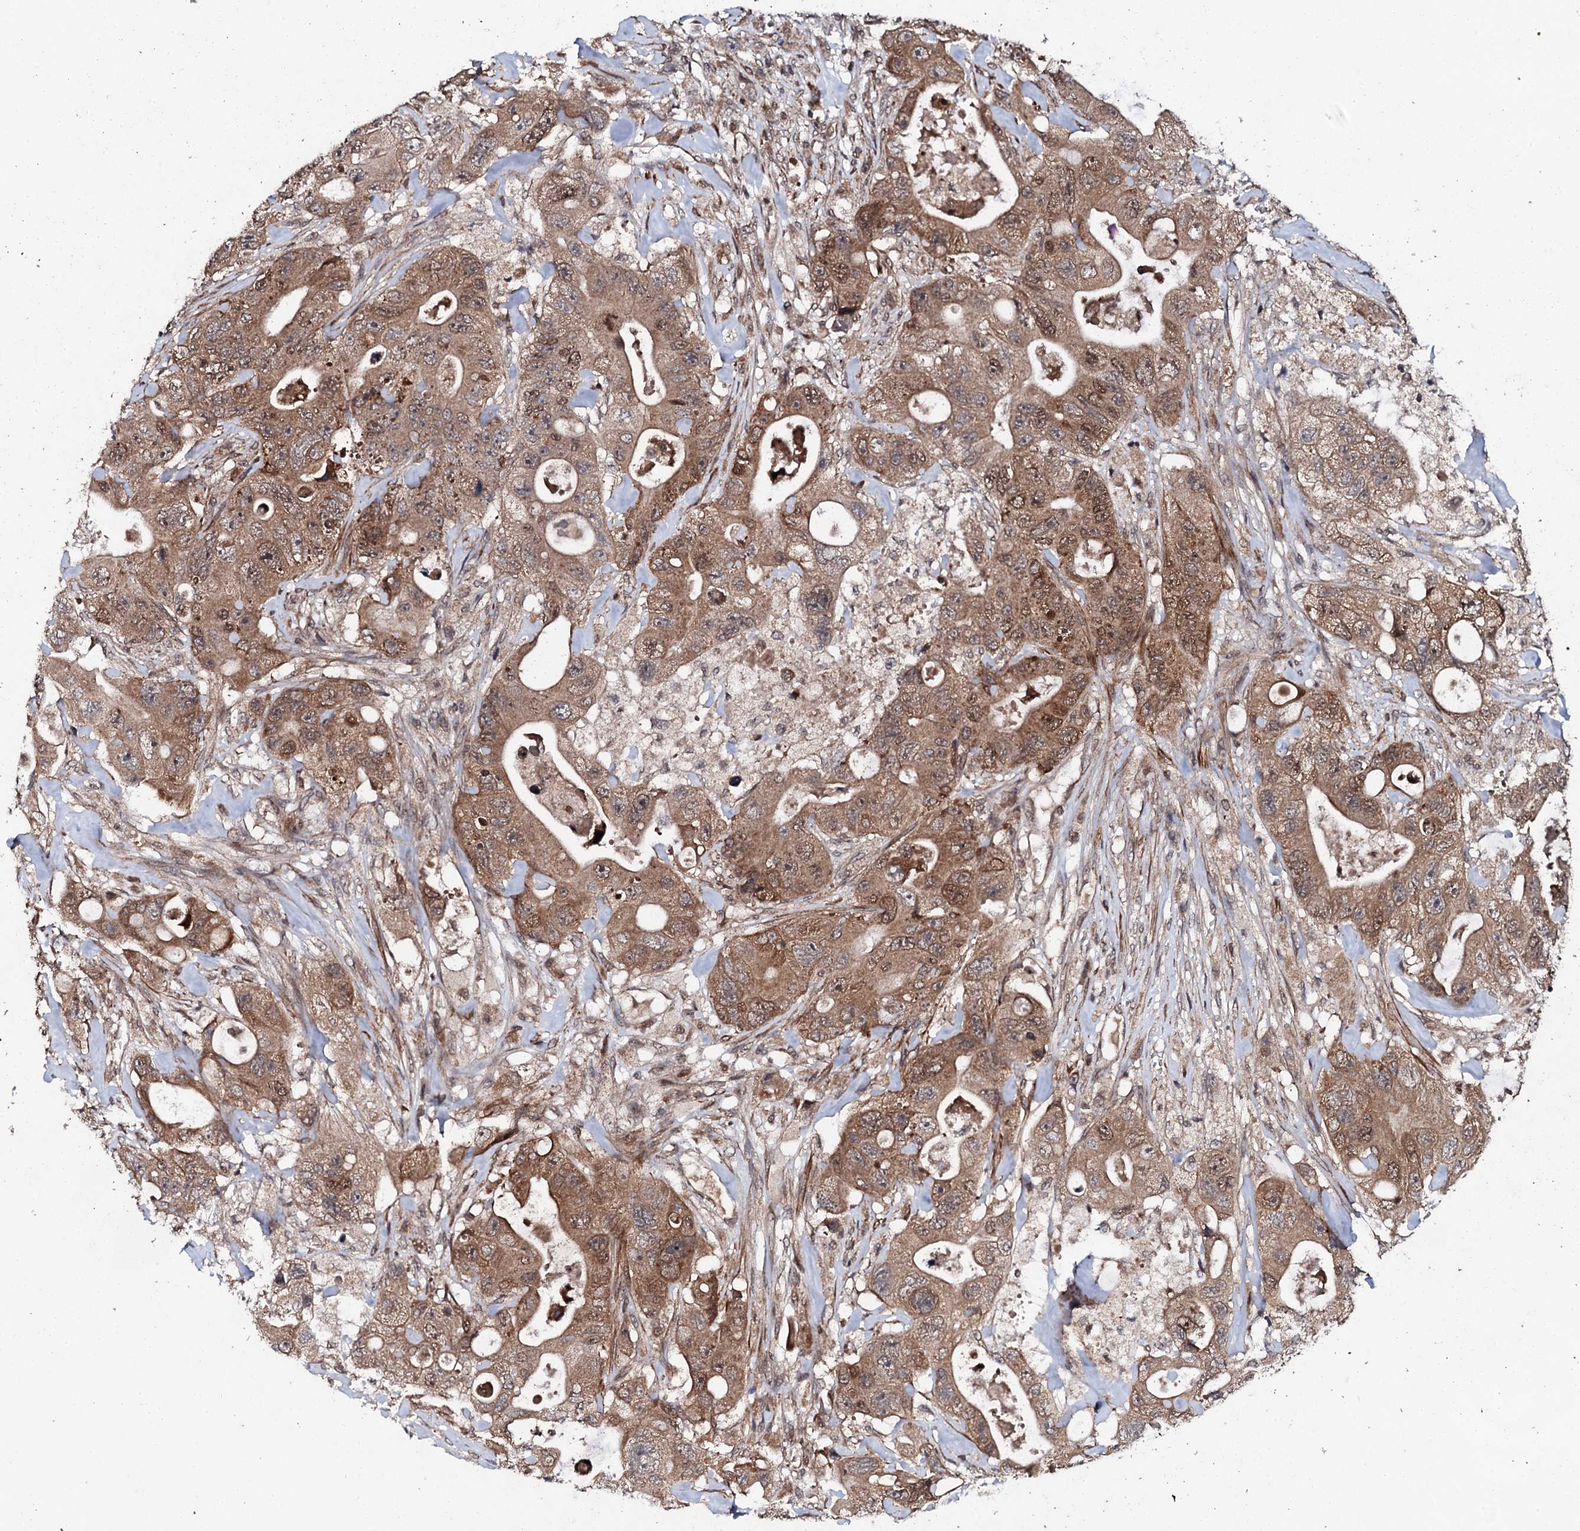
{"staining": {"intensity": "moderate", "quantity": ">75%", "location": "cytoplasmic/membranous,nuclear"}, "tissue": "colorectal cancer", "cell_type": "Tumor cells", "image_type": "cancer", "snomed": [{"axis": "morphology", "description": "Adenocarcinoma, NOS"}, {"axis": "topography", "description": "Colon"}], "caption": "Moderate cytoplasmic/membranous and nuclear protein positivity is seen in about >75% of tumor cells in adenocarcinoma (colorectal). Immunohistochemistry (ihc) stains the protein in brown and the nuclei are stained blue.", "gene": "FAM111A", "patient": {"sex": "female", "age": 46}}